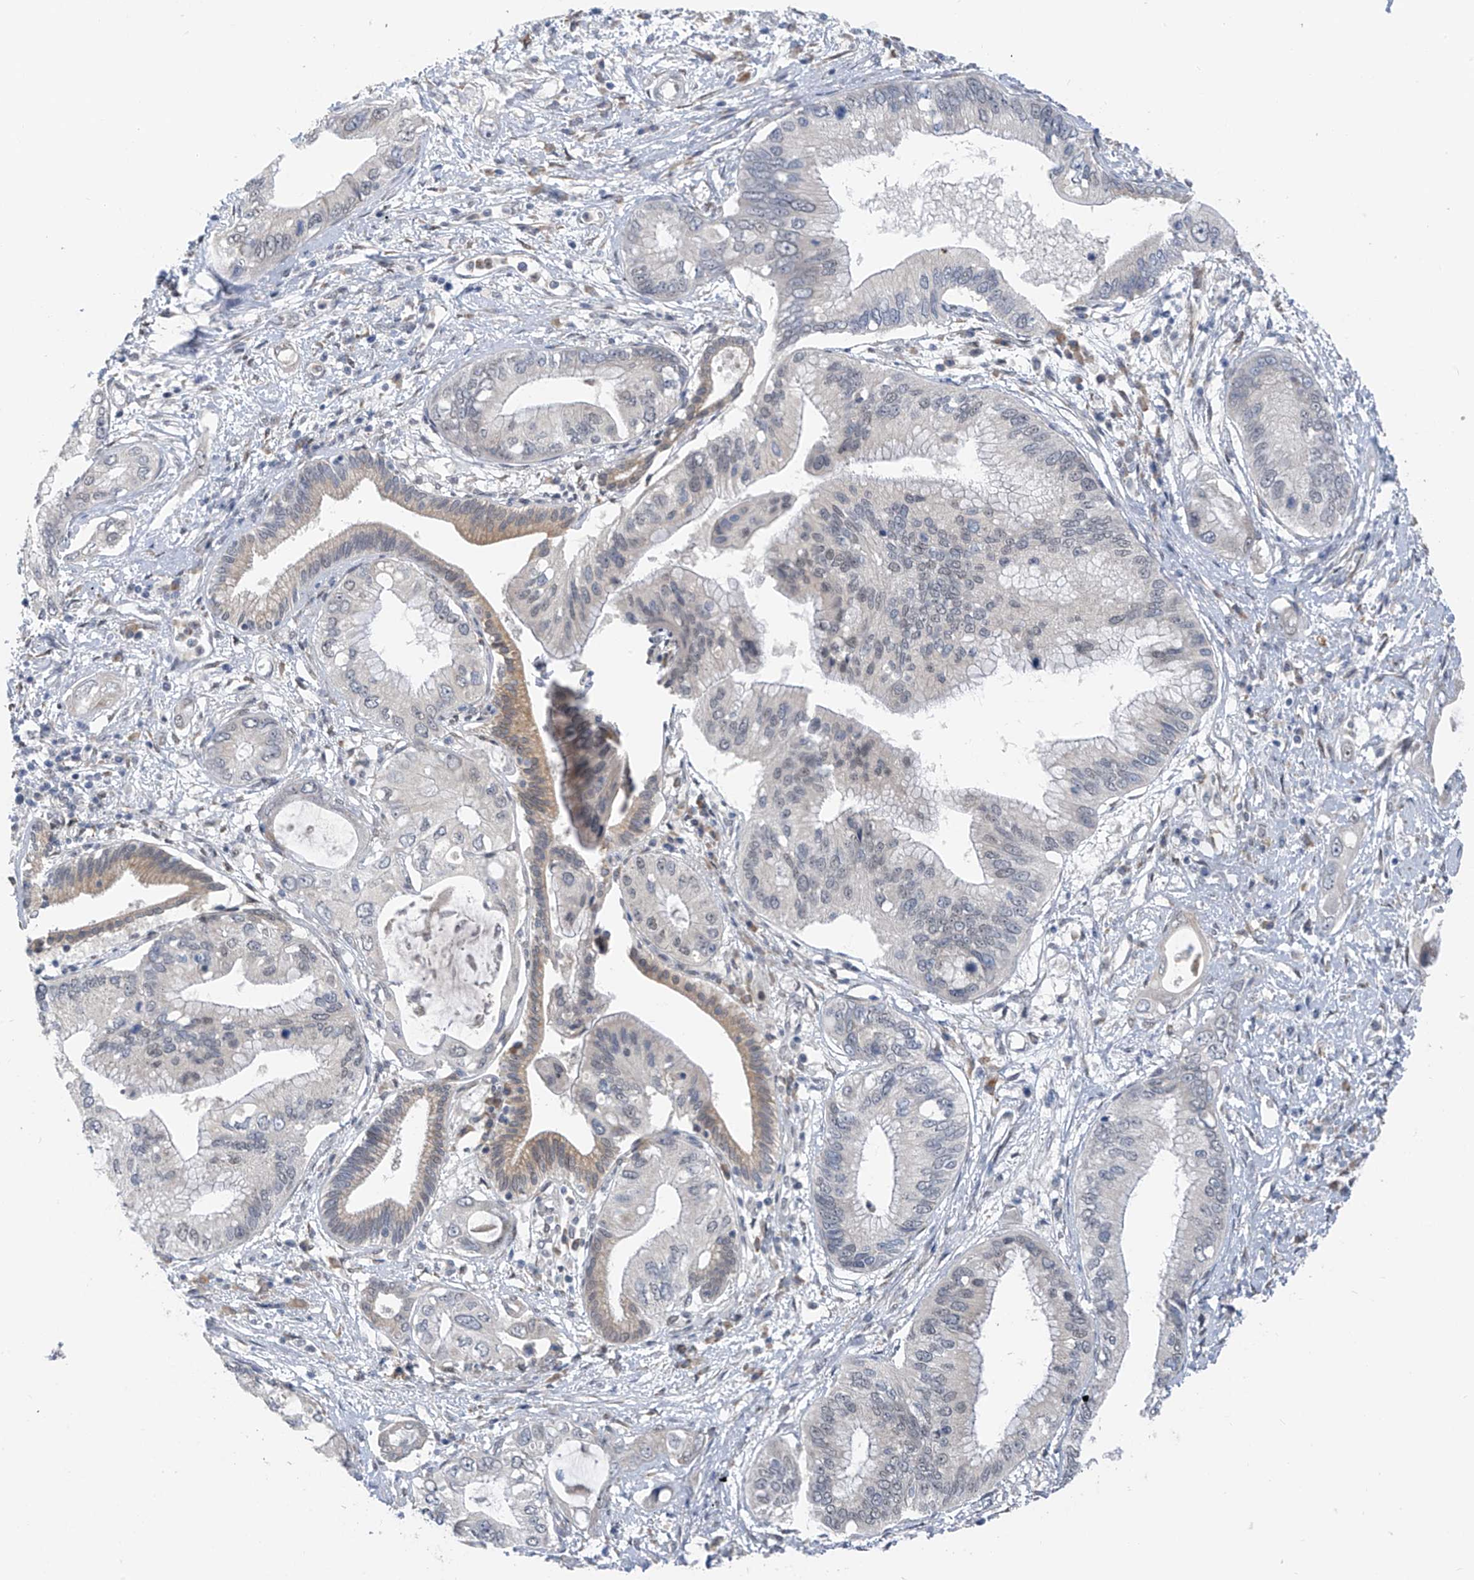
{"staining": {"intensity": "negative", "quantity": "none", "location": "none"}, "tissue": "pancreatic cancer", "cell_type": "Tumor cells", "image_type": "cancer", "snomed": [{"axis": "morphology", "description": "Inflammation, NOS"}, {"axis": "morphology", "description": "Adenocarcinoma, NOS"}, {"axis": "topography", "description": "Pancreas"}], "caption": "High power microscopy micrograph of an IHC image of adenocarcinoma (pancreatic), revealing no significant staining in tumor cells. (Stains: DAB immunohistochemistry (IHC) with hematoxylin counter stain, Microscopy: brightfield microscopy at high magnification).", "gene": "CYP4V2", "patient": {"sex": "female", "age": 56}}